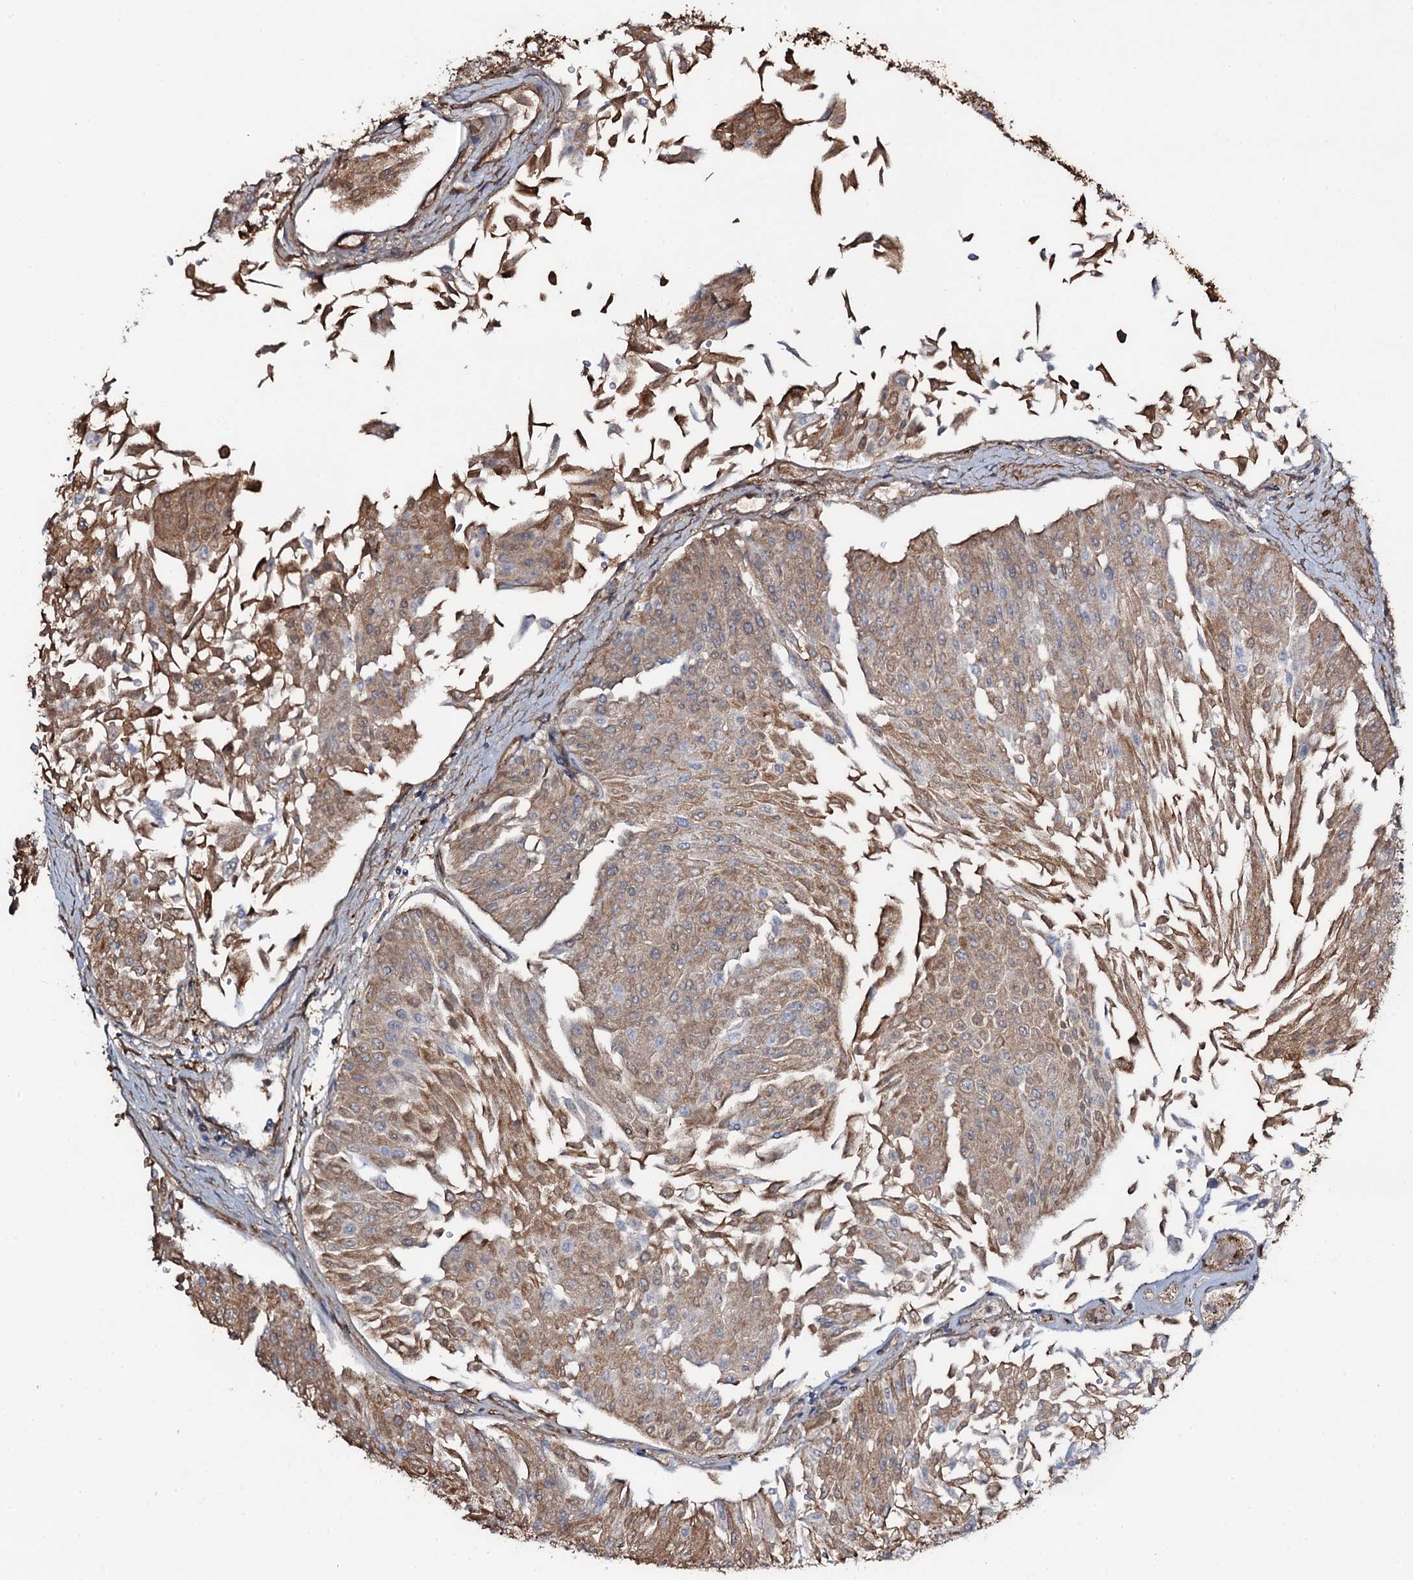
{"staining": {"intensity": "moderate", "quantity": ">75%", "location": "cytoplasmic/membranous,nuclear"}, "tissue": "urothelial cancer", "cell_type": "Tumor cells", "image_type": "cancer", "snomed": [{"axis": "morphology", "description": "Urothelial carcinoma, Low grade"}, {"axis": "topography", "description": "Urinary bladder"}], "caption": "A brown stain highlights moderate cytoplasmic/membranous and nuclear expression of a protein in human urothelial carcinoma (low-grade) tumor cells. The staining is performed using DAB (3,3'-diaminobenzidine) brown chromogen to label protein expression. The nuclei are counter-stained blue using hematoxylin.", "gene": "EDN1", "patient": {"sex": "male", "age": 67}}